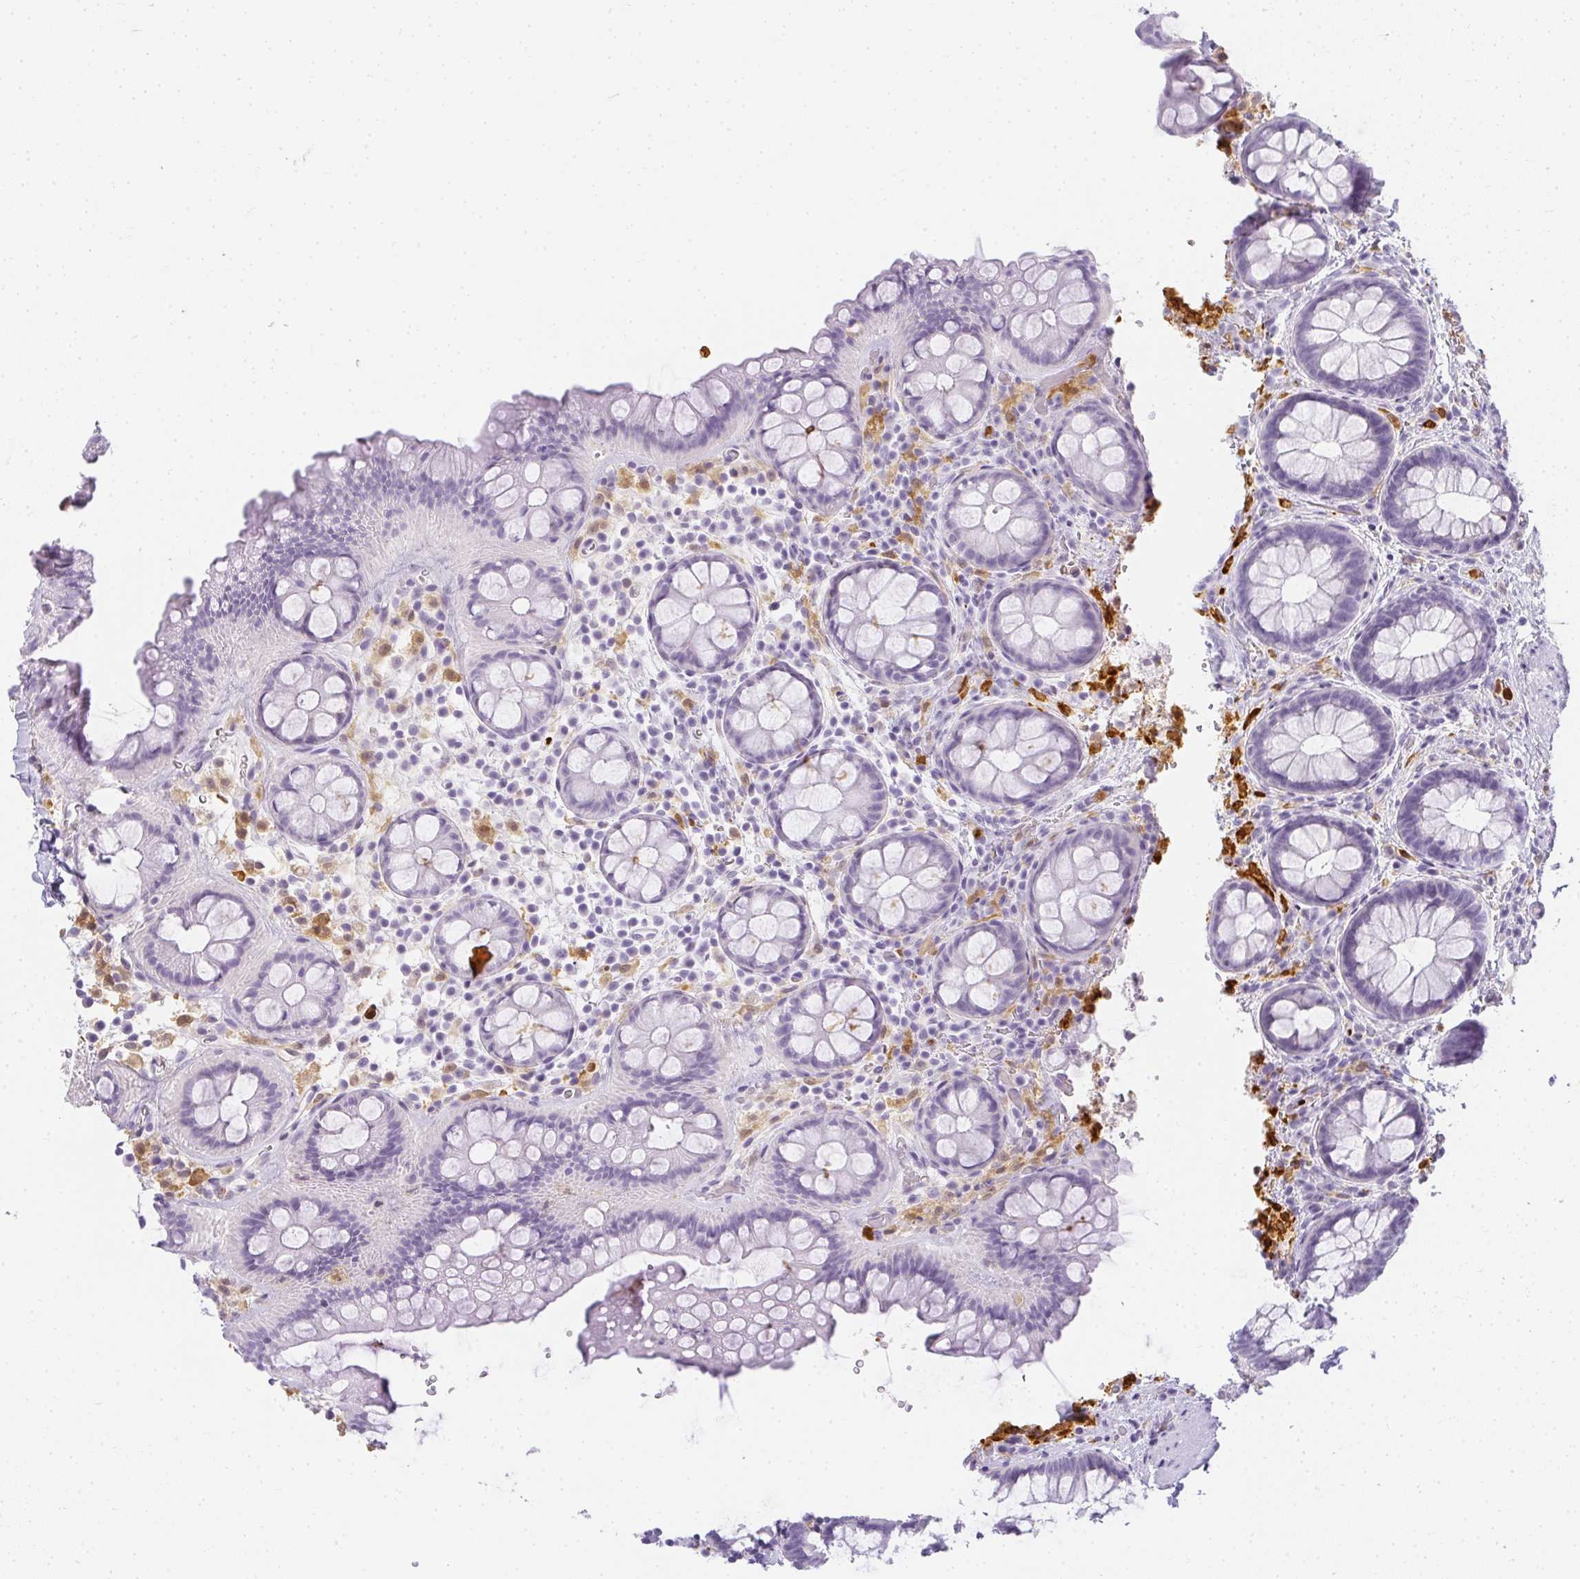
{"staining": {"intensity": "negative", "quantity": "none", "location": "none"}, "tissue": "rectum", "cell_type": "Glandular cells", "image_type": "normal", "snomed": [{"axis": "morphology", "description": "Normal tissue, NOS"}, {"axis": "topography", "description": "Rectum"}], "caption": "The histopathology image reveals no significant positivity in glandular cells of rectum.", "gene": "HK3", "patient": {"sex": "female", "age": 69}}